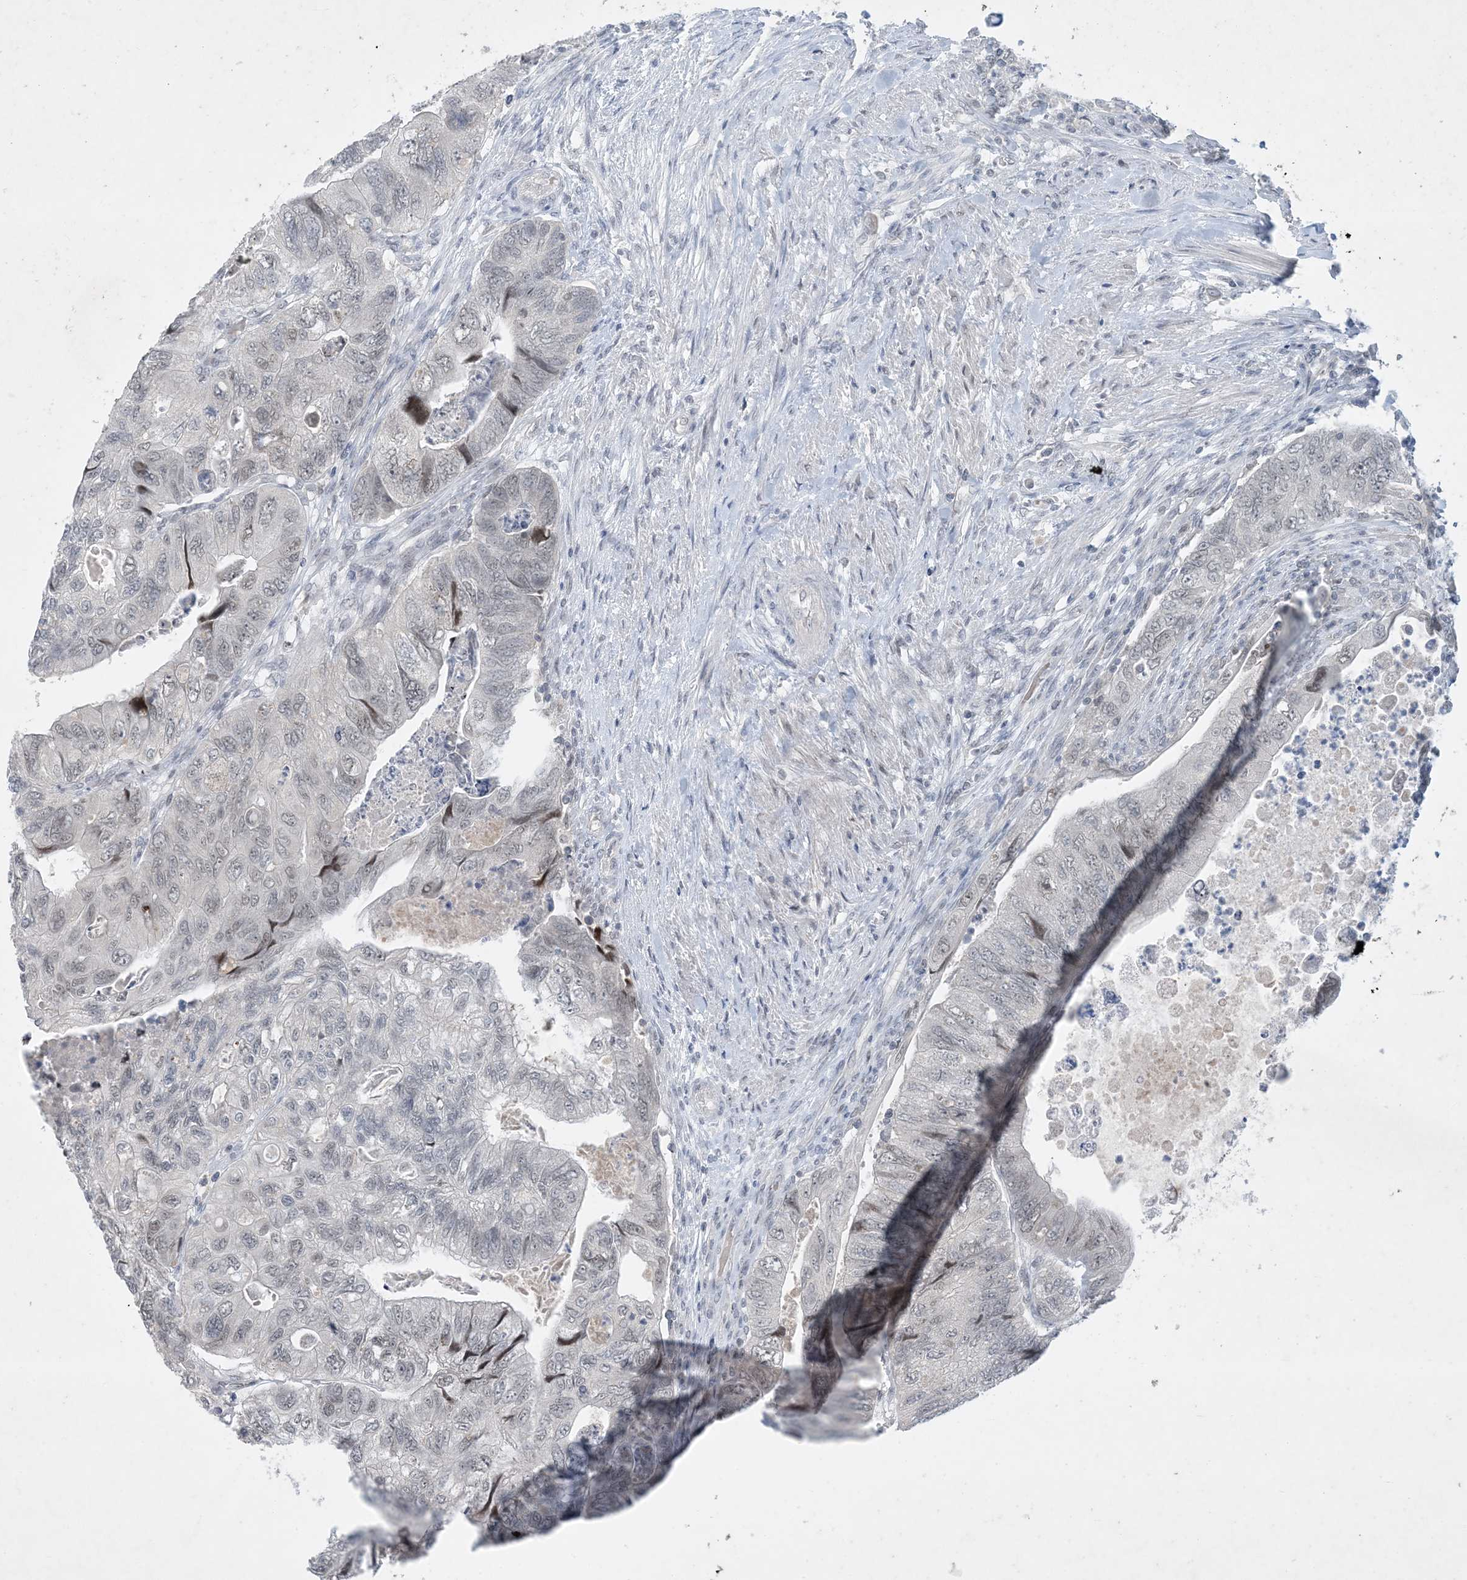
{"staining": {"intensity": "weak", "quantity": "<25%", "location": "nuclear"}, "tissue": "colorectal cancer", "cell_type": "Tumor cells", "image_type": "cancer", "snomed": [{"axis": "morphology", "description": "Adenocarcinoma, NOS"}, {"axis": "topography", "description": "Rectum"}], "caption": "A photomicrograph of human colorectal cancer is negative for staining in tumor cells.", "gene": "ZNF674", "patient": {"sex": "male", "age": 63}}